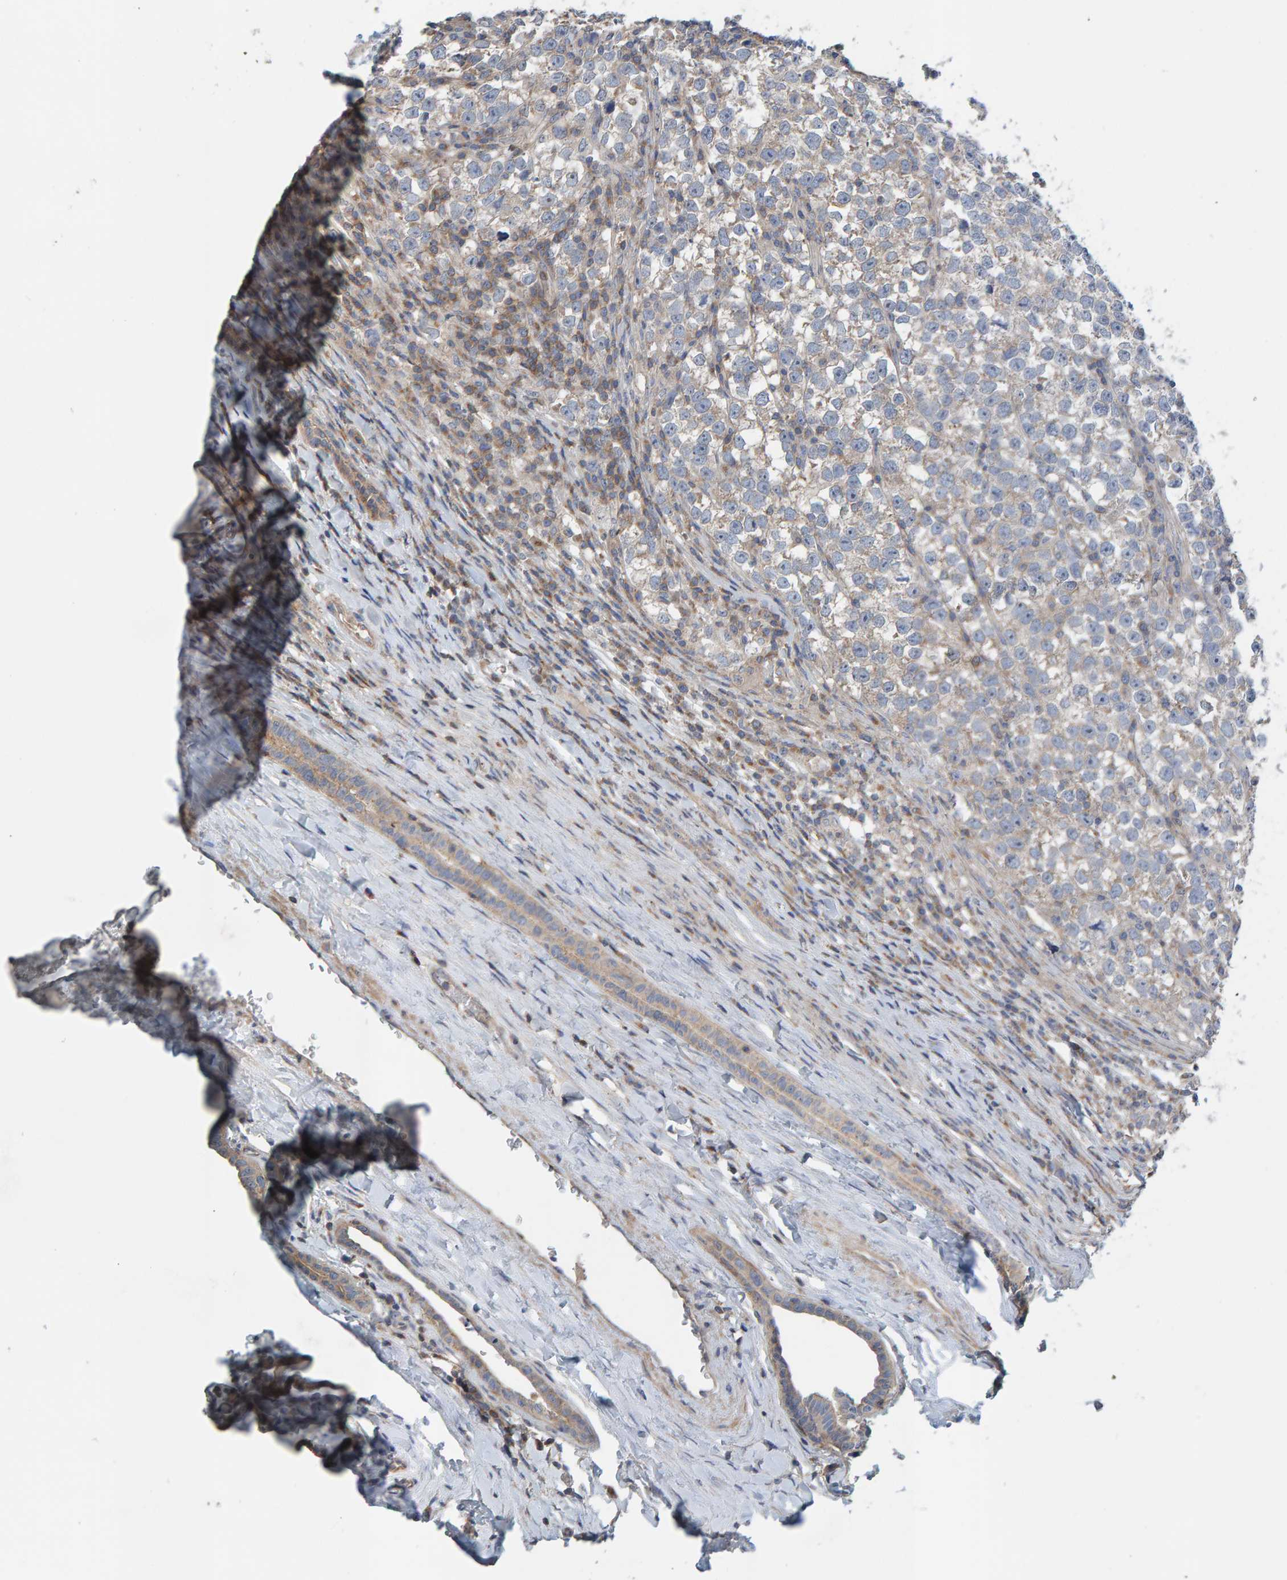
{"staining": {"intensity": "weak", "quantity": "<25%", "location": "cytoplasmic/membranous"}, "tissue": "testis cancer", "cell_type": "Tumor cells", "image_type": "cancer", "snomed": [{"axis": "morphology", "description": "Normal tissue, NOS"}, {"axis": "morphology", "description": "Seminoma, NOS"}, {"axis": "topography", "description": "Testis"}], "caption": "Immunohistochemistry (IHC) image of neoplastic tissue: testis seminoma stained with DAB (3,3'-diaminobenzidine) reveals no significant protein expression in tumor cells. (IHC, brightfield microscopy, high magnification).", "gene": "CCM2", "patient": {"sex": "male", "age": 43}}